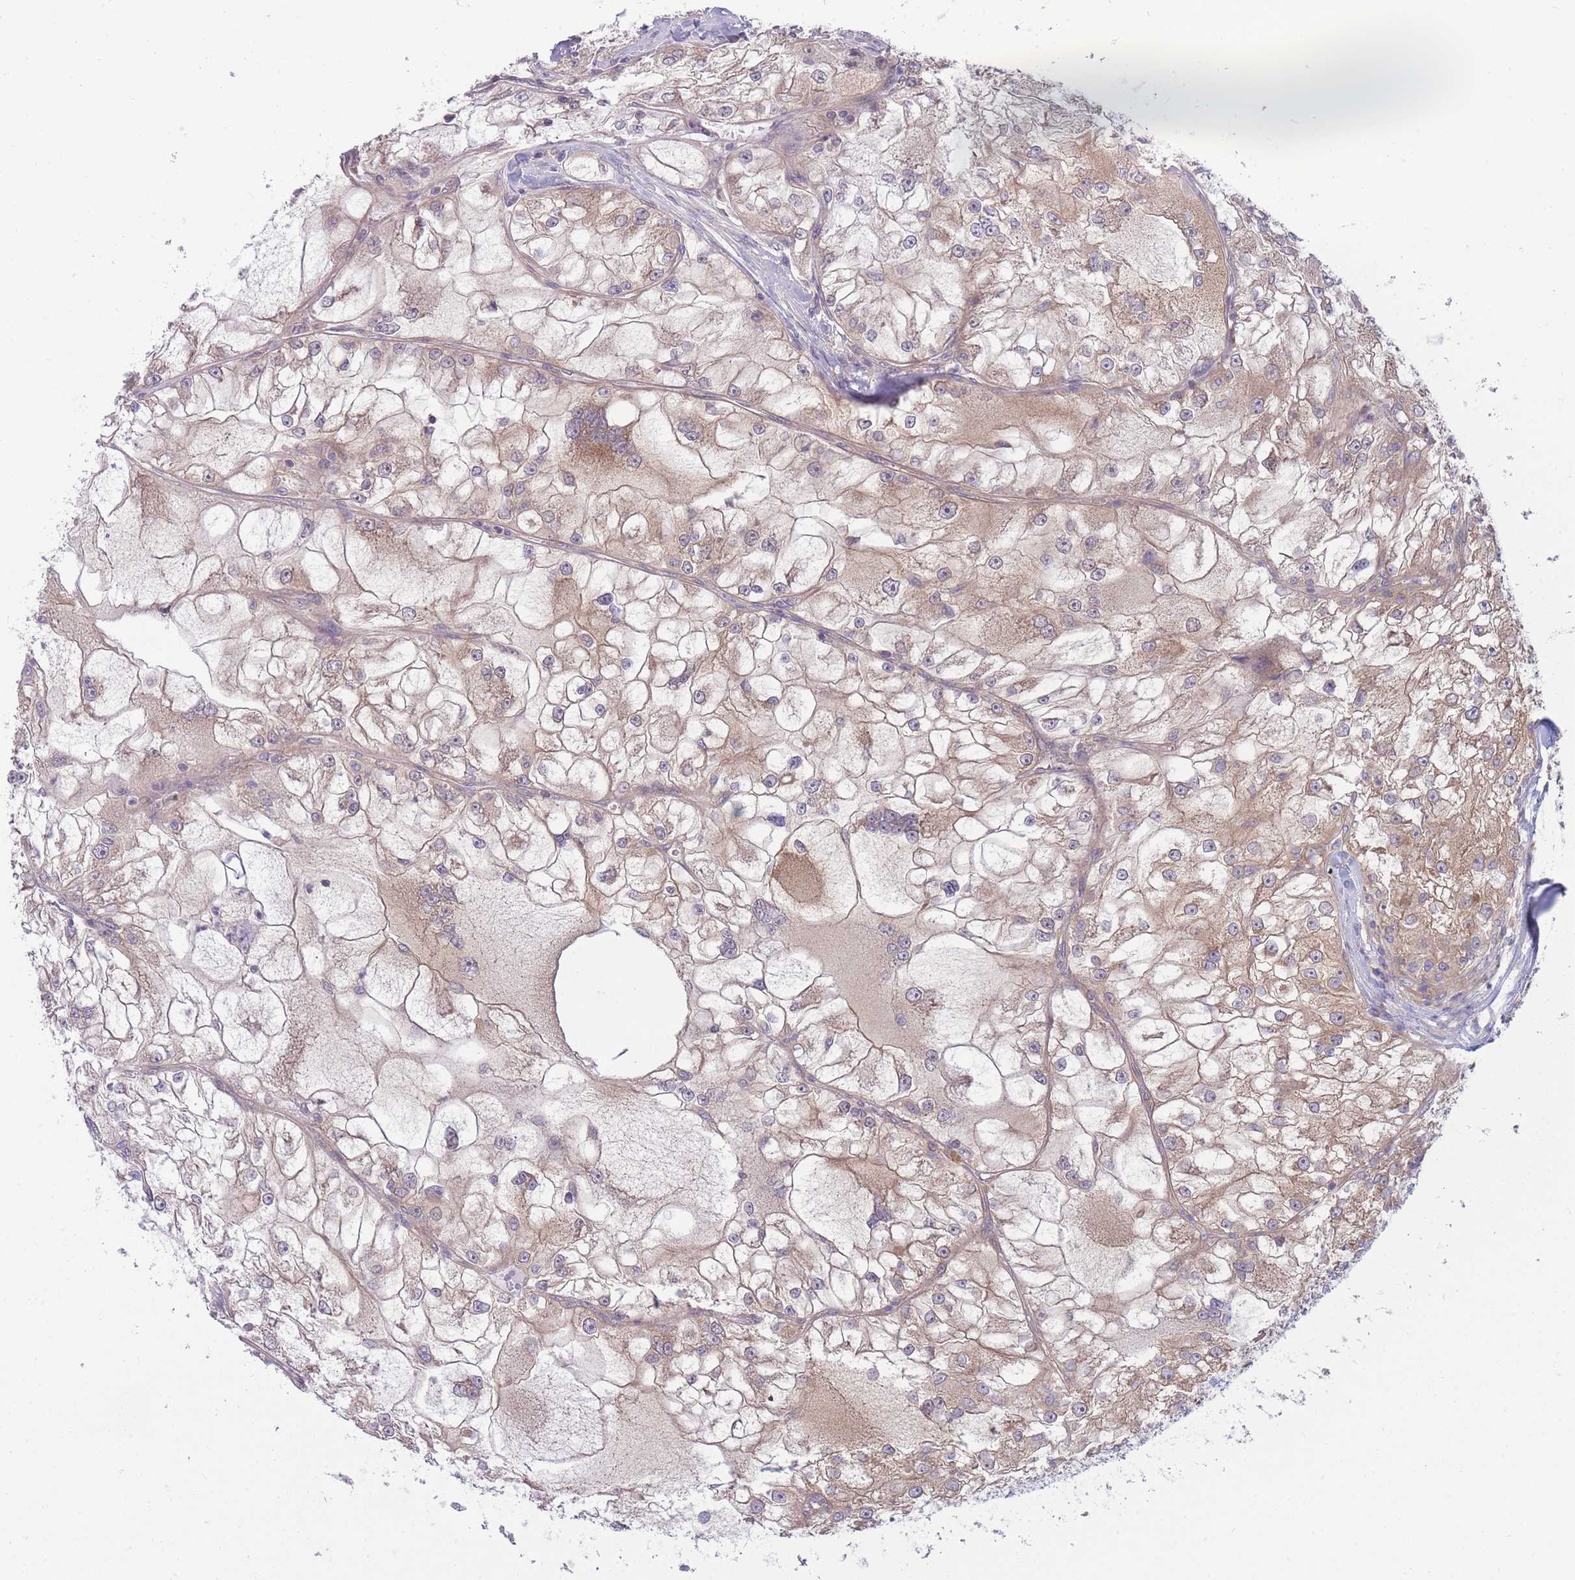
{"staining": {"intensity": "weak", "quantity": ">75%", "location": "cytoplasmic/membranous"}, "tissue": "renal cancer", "cell_type": "Tumor cells", "image_type": "cancer", "snomed": [{"axis": "morphology", "description": "Adenocarcinoma, NOS"}, {"axis": "topography", "description": "Kidney"}], "caption": "Renal cancer (adenocarcinoma) tissue exhibits weak cytoplasmic/membranous expression in about >75% of tumor cells", "gene": "PFDN6", "patient": {"sex": "female", "age": 72}}